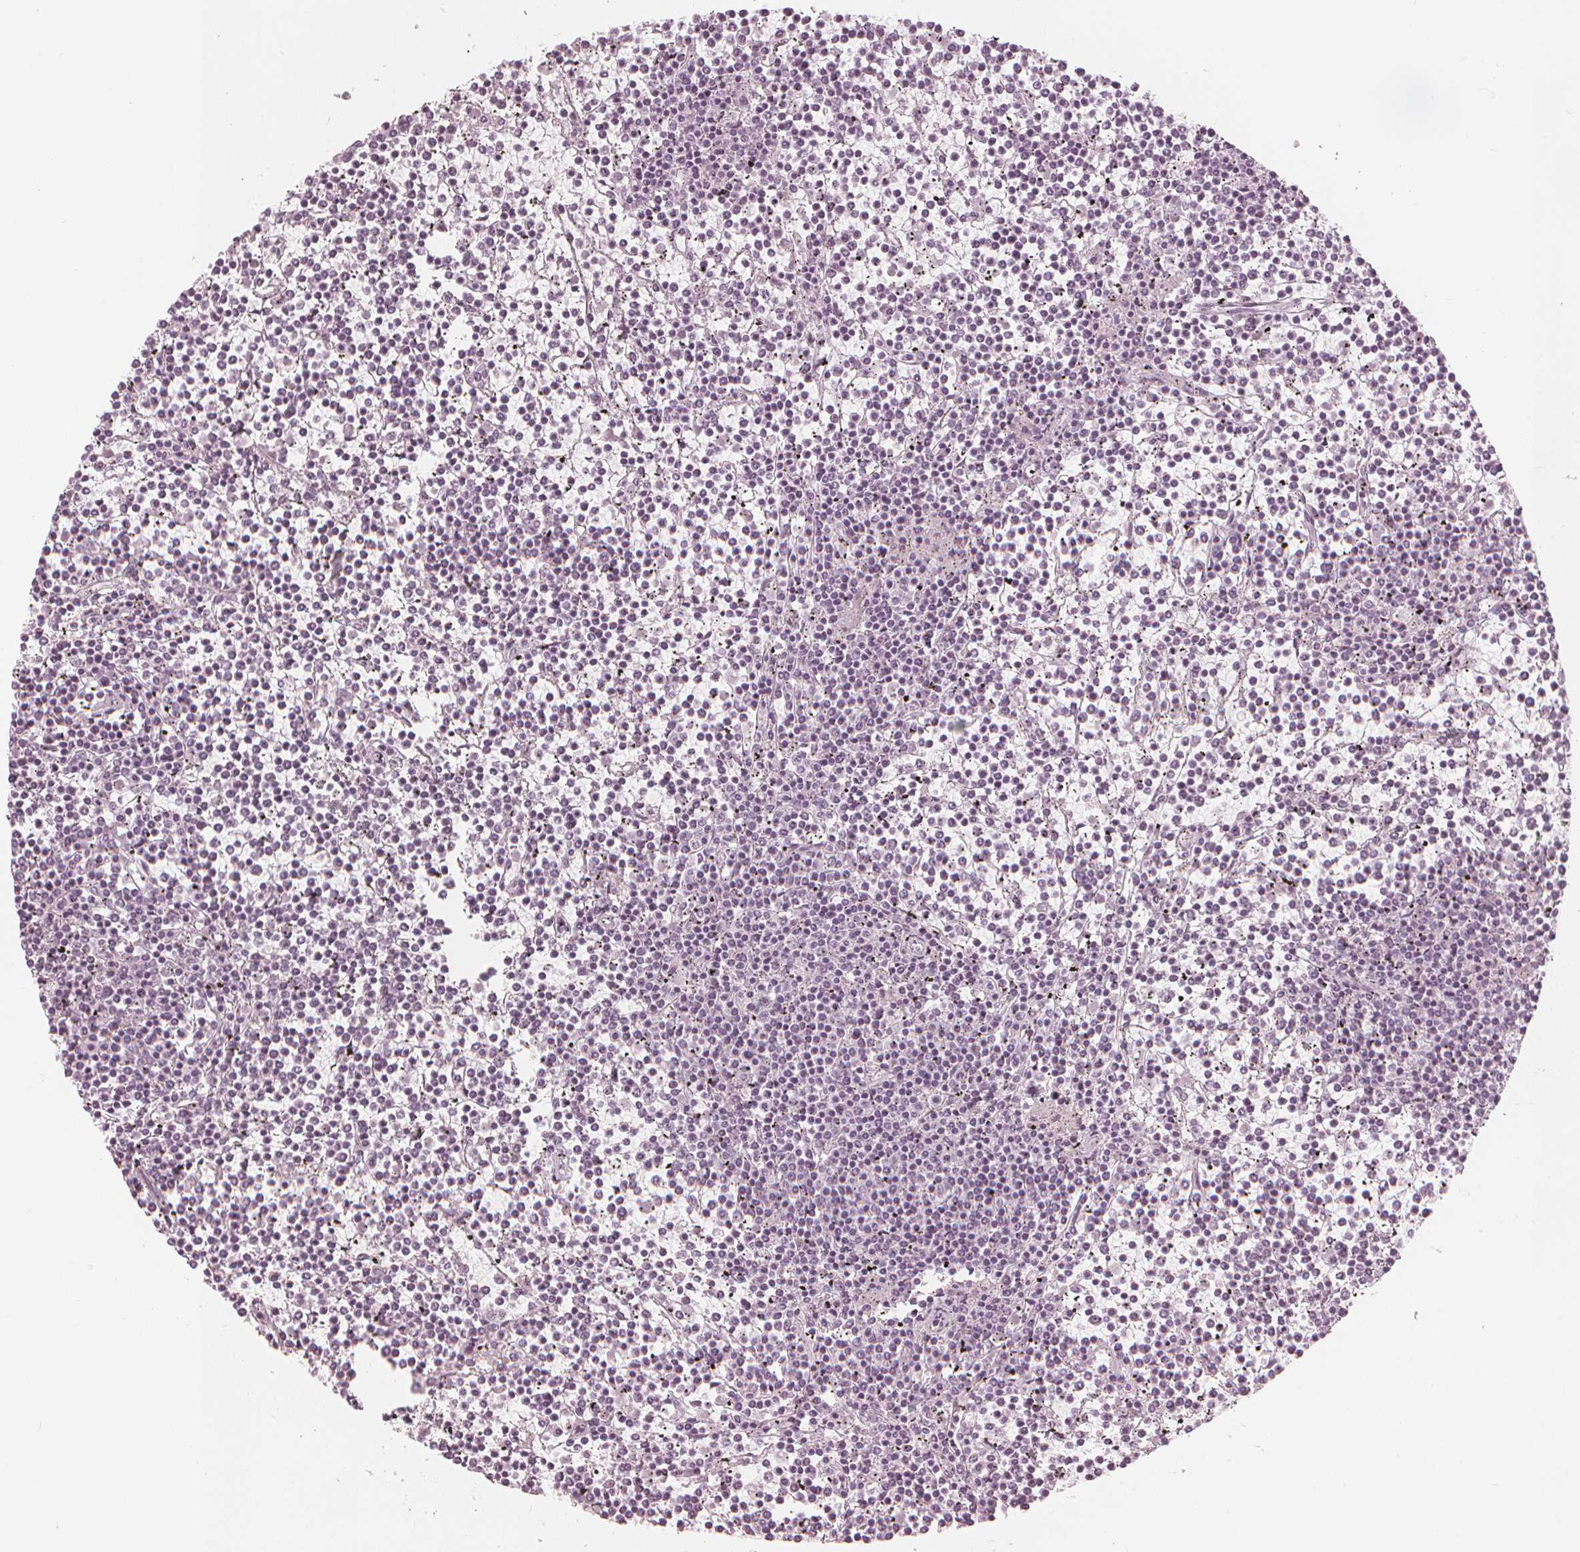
{"staining": {"intensity": "negative", "quantity": "none", "location": "none"}, "tissue": "lymphoma", "cell_type": "Tumor cells", "image_type": "cancer", "snomed": [{"axis": "morphology", "description": "Malignant lymphoma, non-Hodgkin's type, Low grade"}, {"axis": "topography", "description": "Spleen"}], "caption": "Immunohistochemical staining of human low-grade malignant lymphoma, non-Hodgkin's type shows no significant expression in tumor cells. (Stains: DAB immunohistochemistry (IHC) with hematoxylin counter stain, Microscopy: brightfield microscopy at high magnification).", "gene": "PAEP", "patient": {"sex": "female", "age": 19}}